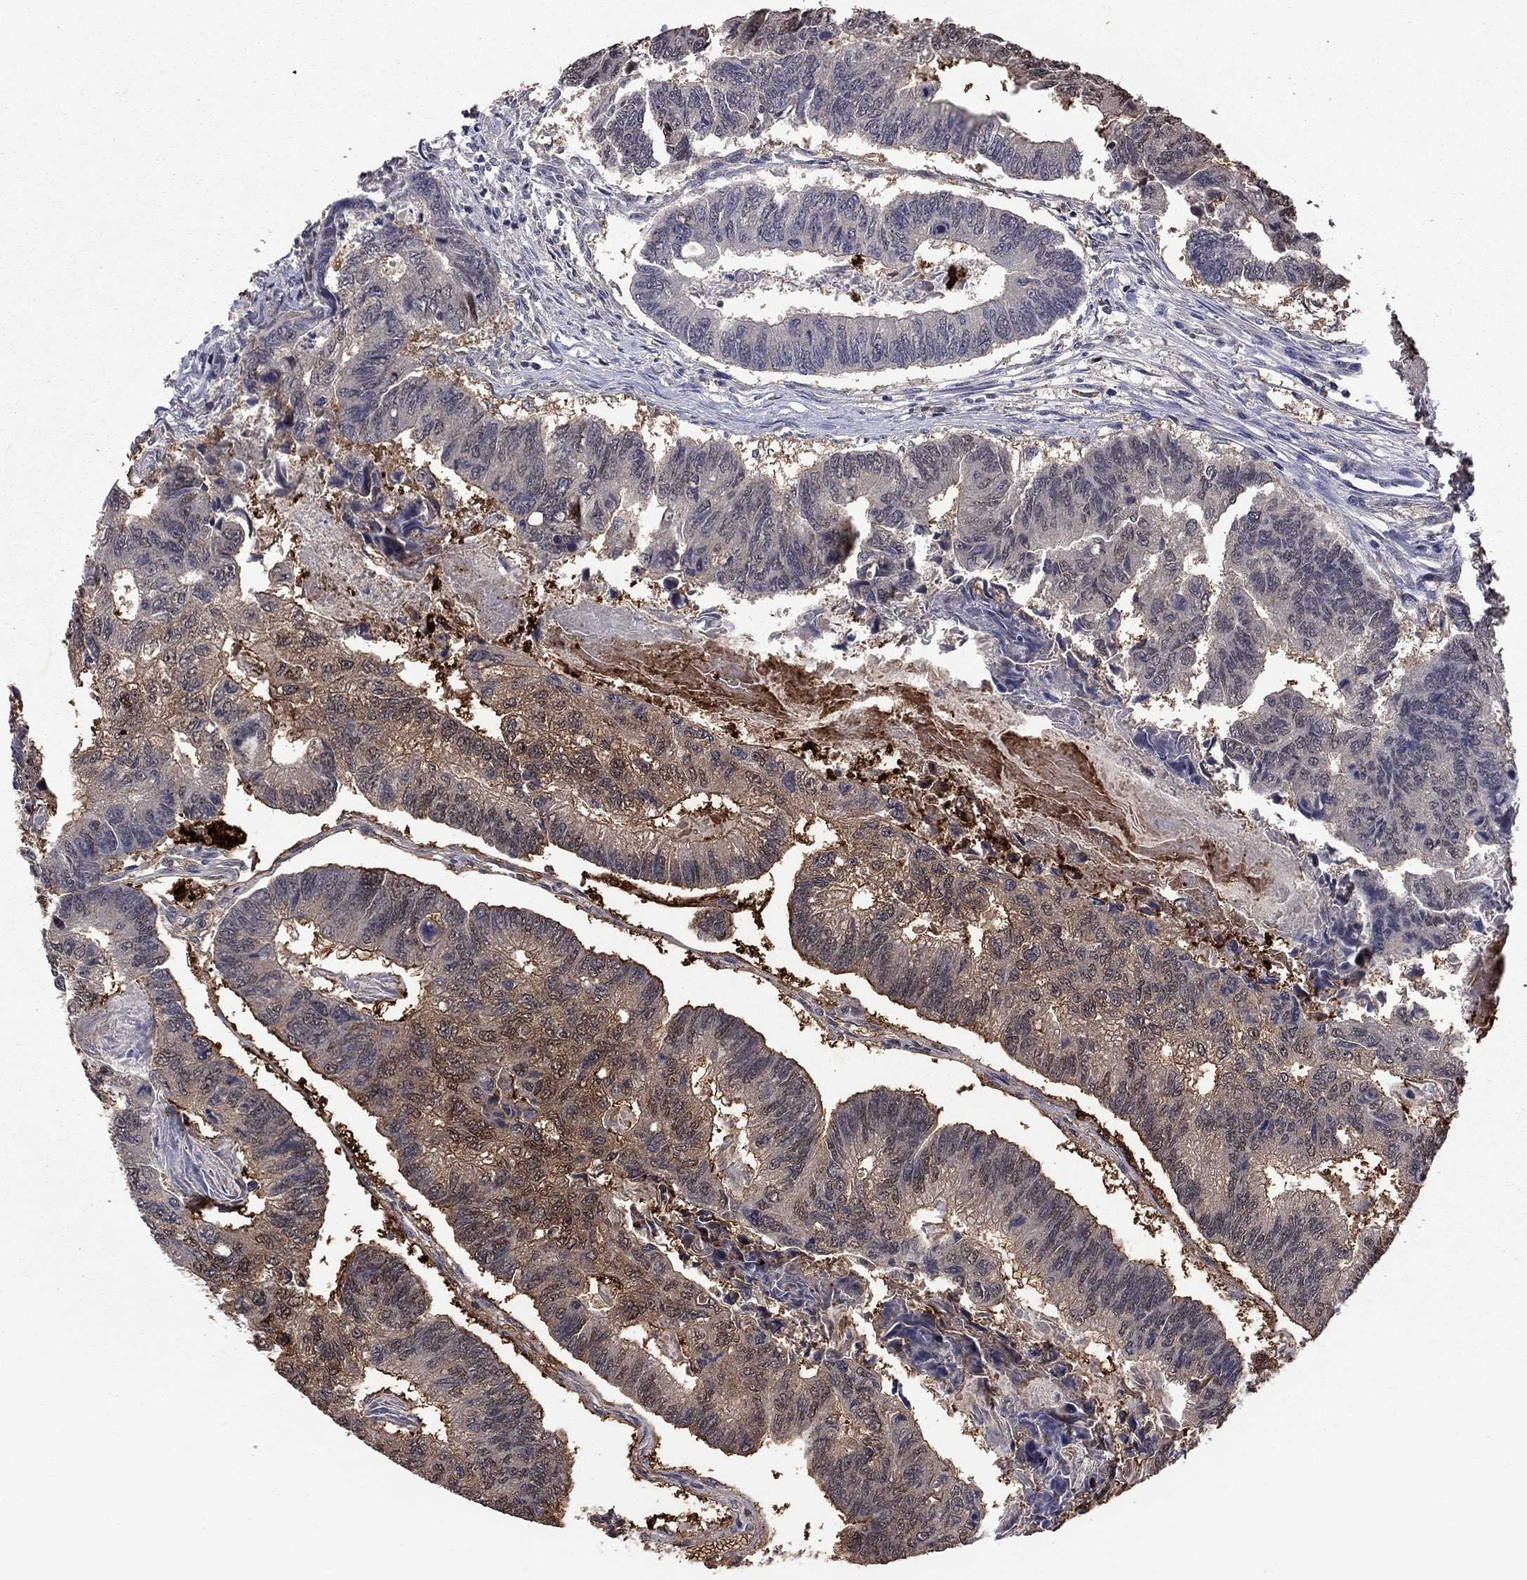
{"staining": {"intensity": "moderate", "quantity": "25%-75%", "location": "cytoplasmic/membranous"}, "tissue": "colorectal cancer", "cell_type": "Tumor cells", "image_type": "cancer", "snomed": [{"axis": "morphology", "description": "Adenocarcinoma, NOS"}, {"axis": "topography", "description": "Colon"}], "caption": "The image displays immunohistochemical staining of colorectal adenocarcinoma. There is moderate cytoplasmic/membranous positivity is appreciated in about 25%-75% of tumor cells.", "gene": "TSNARE1", "patient": {"sex": "female", "age": 65}}